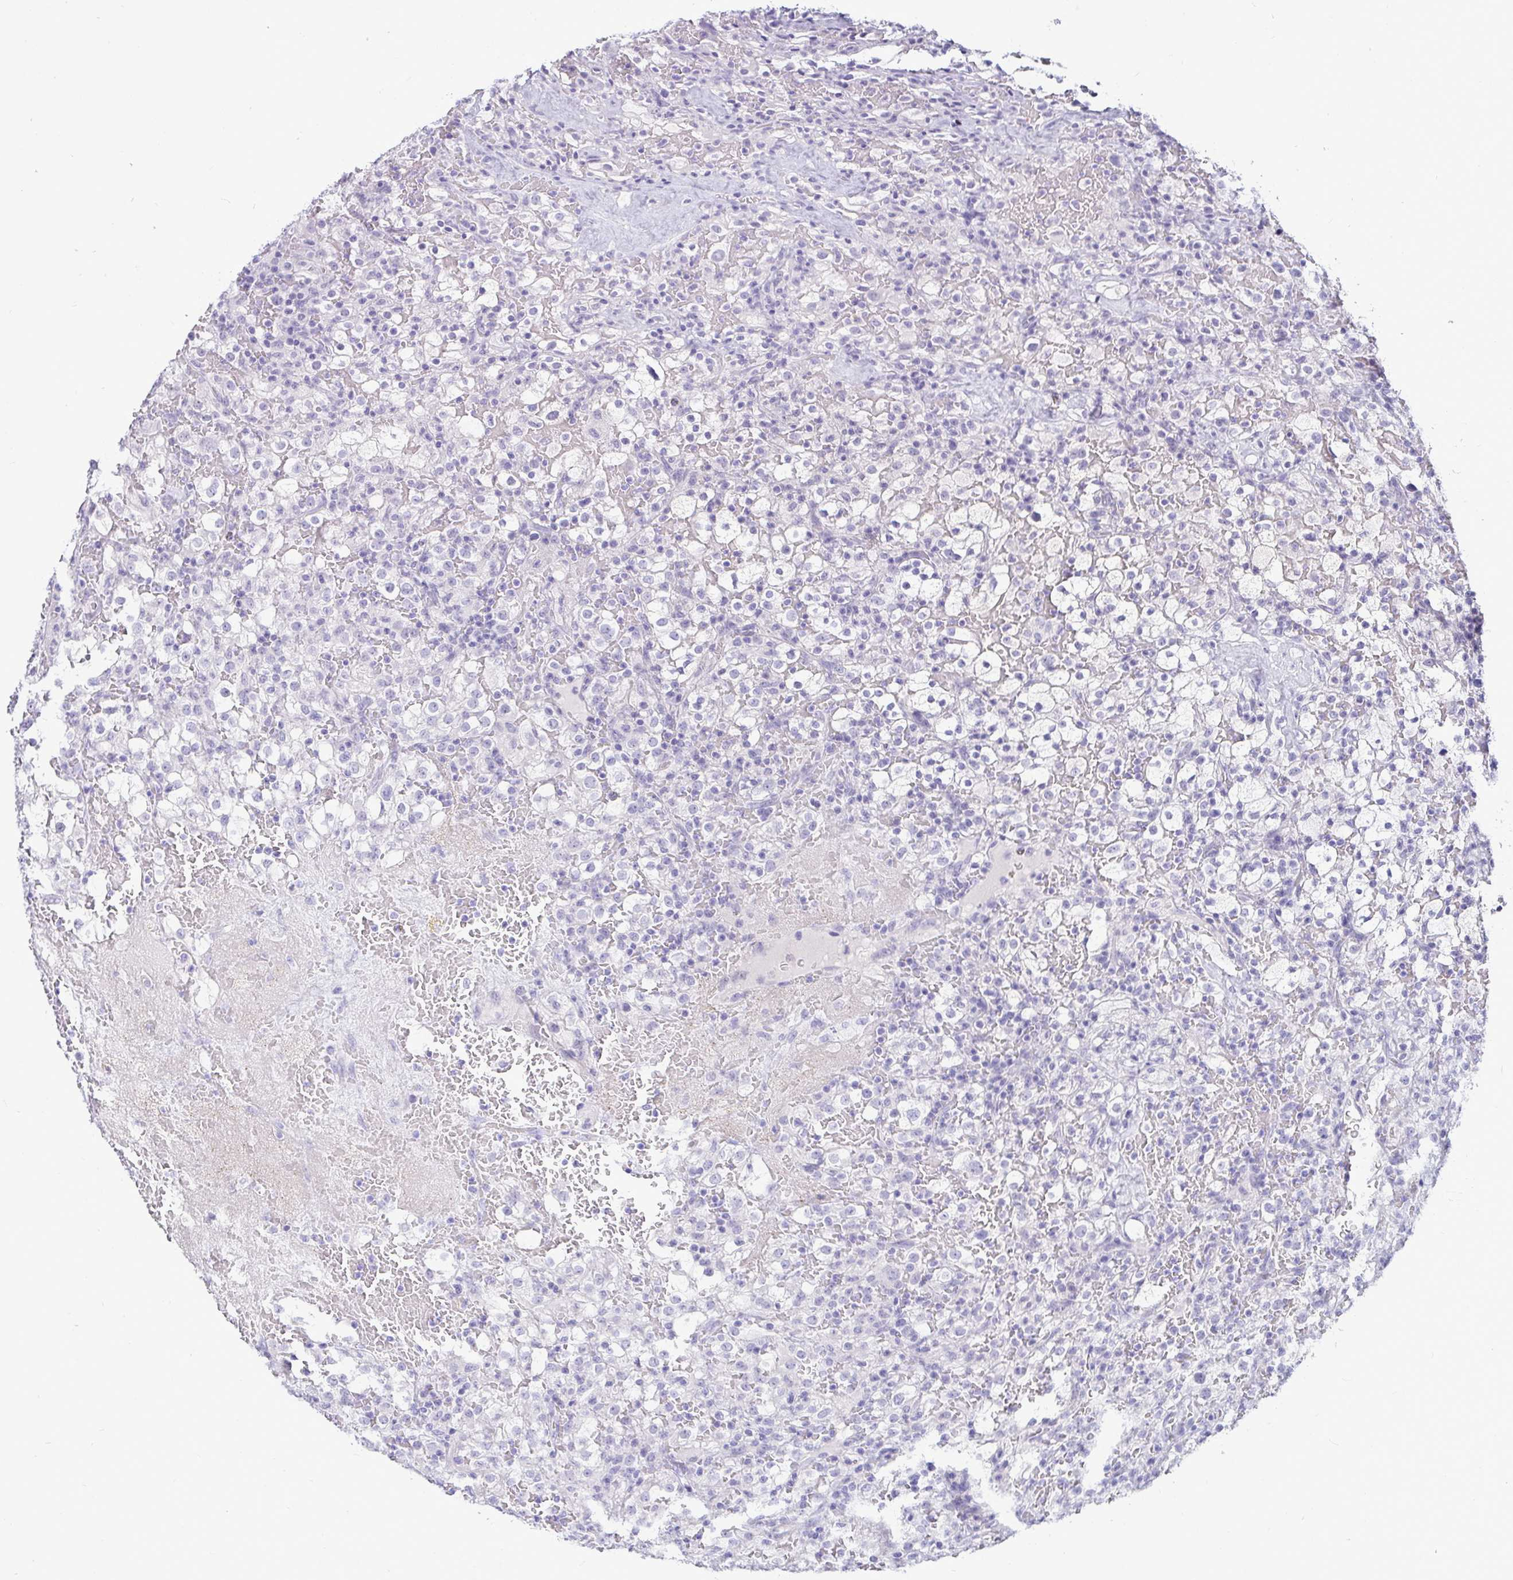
{"staining": {"intensity": "negative", "quantity": "none", "location": "none"}, "tissue": "renal cancer", "cell_type": "Tumor cells", "image_type": "cancer", "snomed": [{"axis": "morphology", "description": "Adenocarcinoma, NOS"}, {"axis": "topography", "description": "Kidney"}], "caption": "Renal cancer was stained to show a protein in brown. There is no significant staining in tumor cells.", "gene": "HSPB6", "patient": {"sex": "female", "age": 74}}